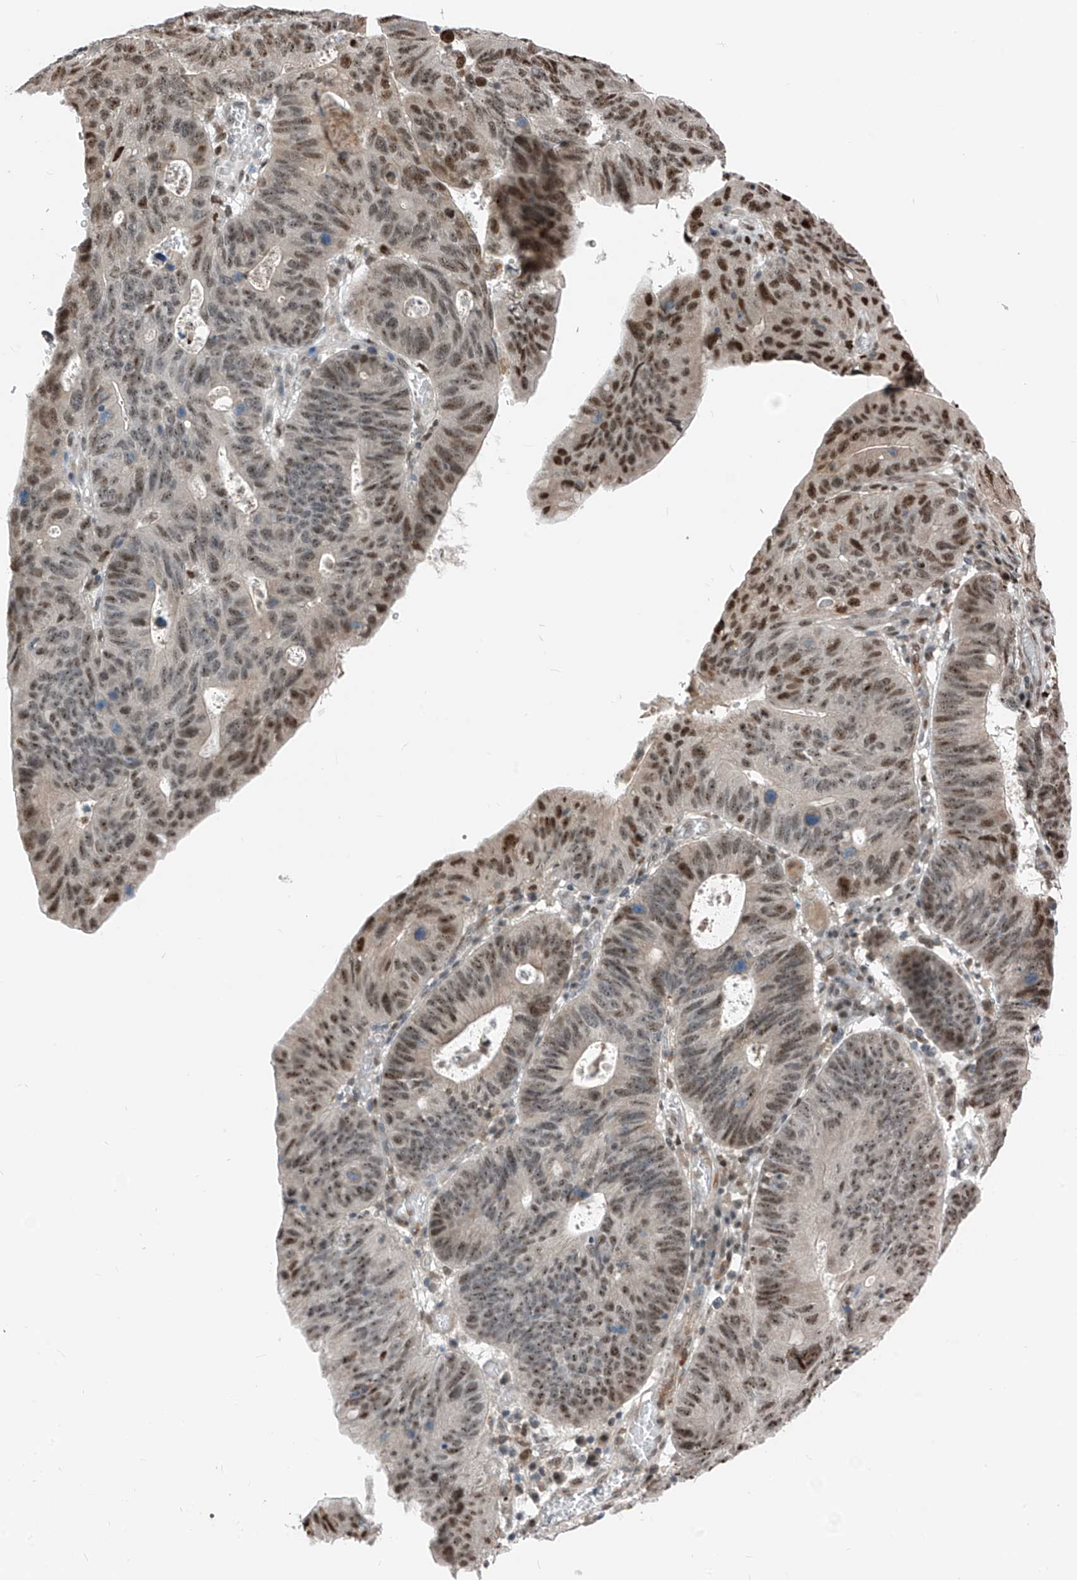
{"staining": {"intensity": "strong", "quantity": ">75%", "location": "nuclear"}, "tissue": "stomach cancer", "cell_type": "Tumor cells", "image_type": "cancer", "snomed": [{"axis": "morphology", "description": "Adenocarcinoma, NOS"}, {"axis": "topography", "description": "Stomach"}], "caption": "A high-resolution image shows IHC staining of adenocarcinoma (stomach), which shows strong nuclear positivity in about >75% of tumor cells. (DAB (3,3'-diaminobenzidine) = brown stain, brightfield microscopy at high magnification).", "gene": "RBP7", "patient": {"sex": "male", "age": 59}}